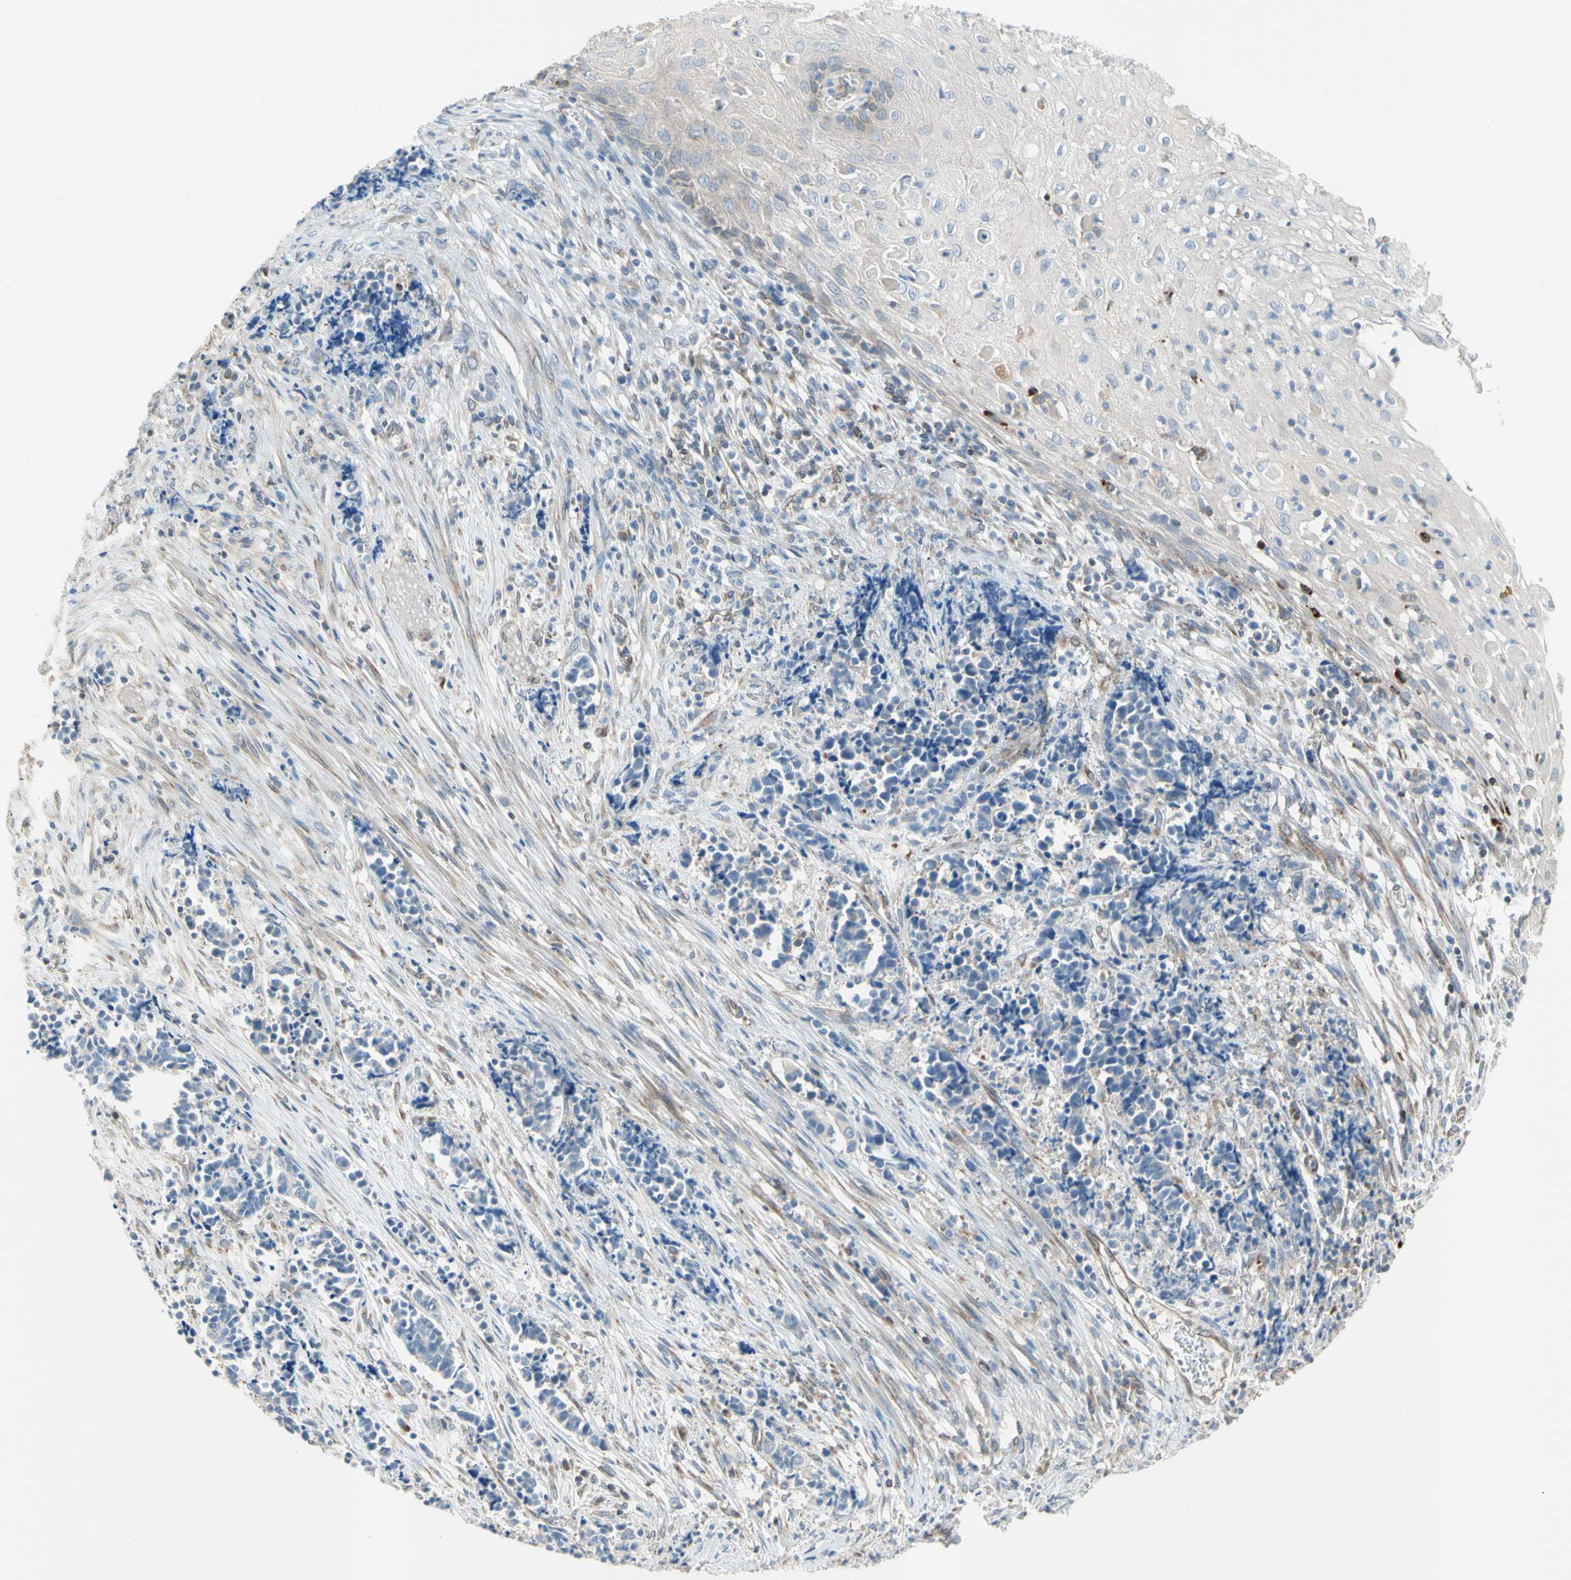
{"staining": {"intensity": "weak", "quantity": ">75%", "location": "cytoplasmic/membranous"}, "tissue": "cervical cancer", "cell_type": "Tumor cells", "image_type": "cancer", "snomed": [{"axis": "morphology", "description": "Normal tissue, NOS"}, {"axis": "morphology", "description": "Squamous cell carcinoma, NOS"}, {"axis": "topography", "description": "Cervix"}], "caption": "Squamous cell carcinoma (cervical) stained with a protein marker reveals weak staining in tumor cells.", "gene": "TRAF2", "patient": {"sex": "female", "age": 35}}